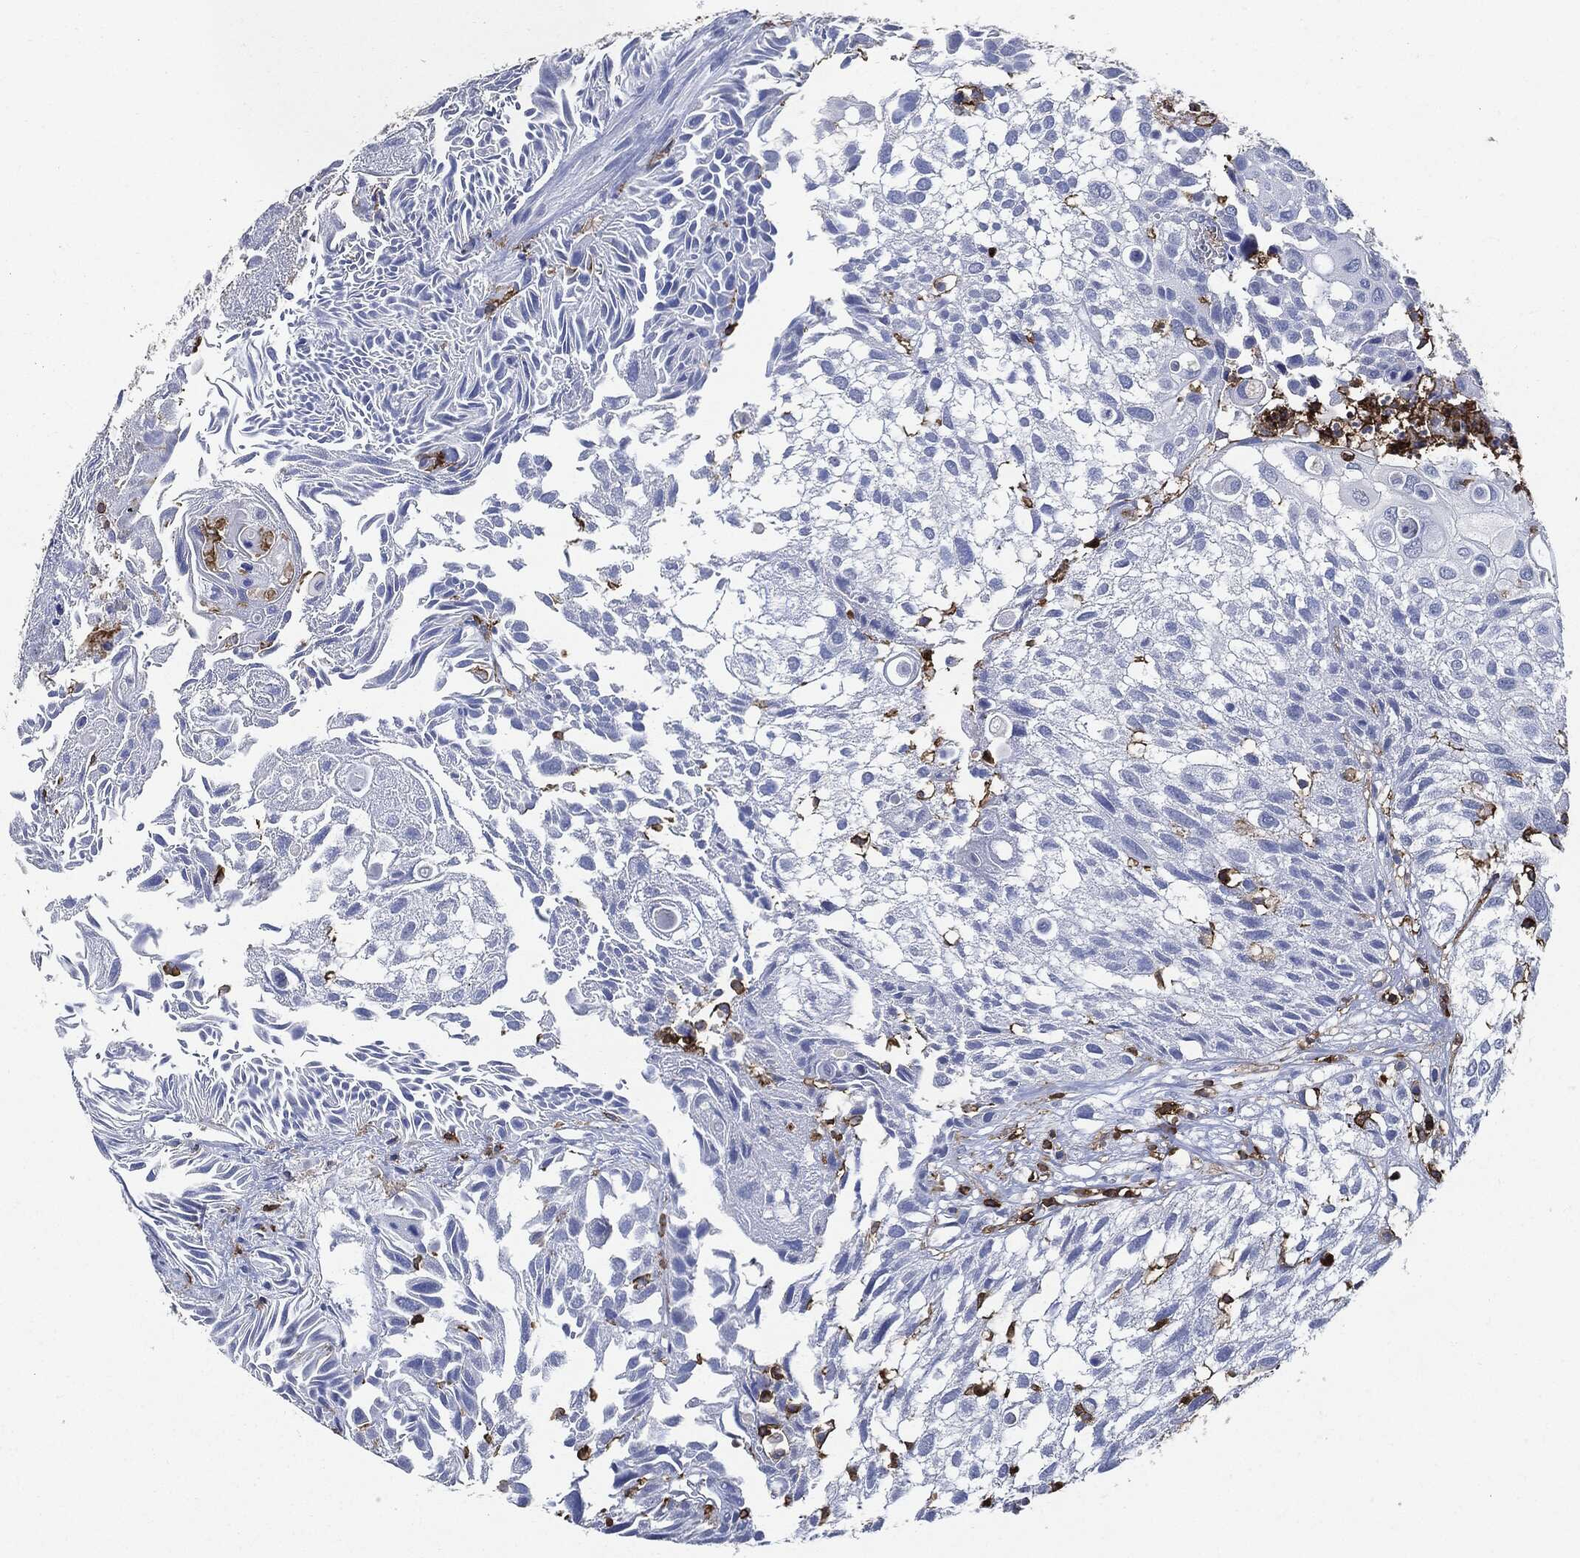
{"staining": {"intensity": "negative", "quantity": "none", "location": "none"}, "tissue": "urothelial cancer", "cell_type": "Tumor cells", "image_type": "cancer", "snomed": [{"axis": "morphology", "description": "Urothelial carcinoma, High grade"}, {"axis": "topography", "description": "Urinary bladder"}], "caption": "There is no significant staining in tumor cells of urothelial cancer.", "gene": "PTPRC", "patient": {"sex": "female", "age": 79}}